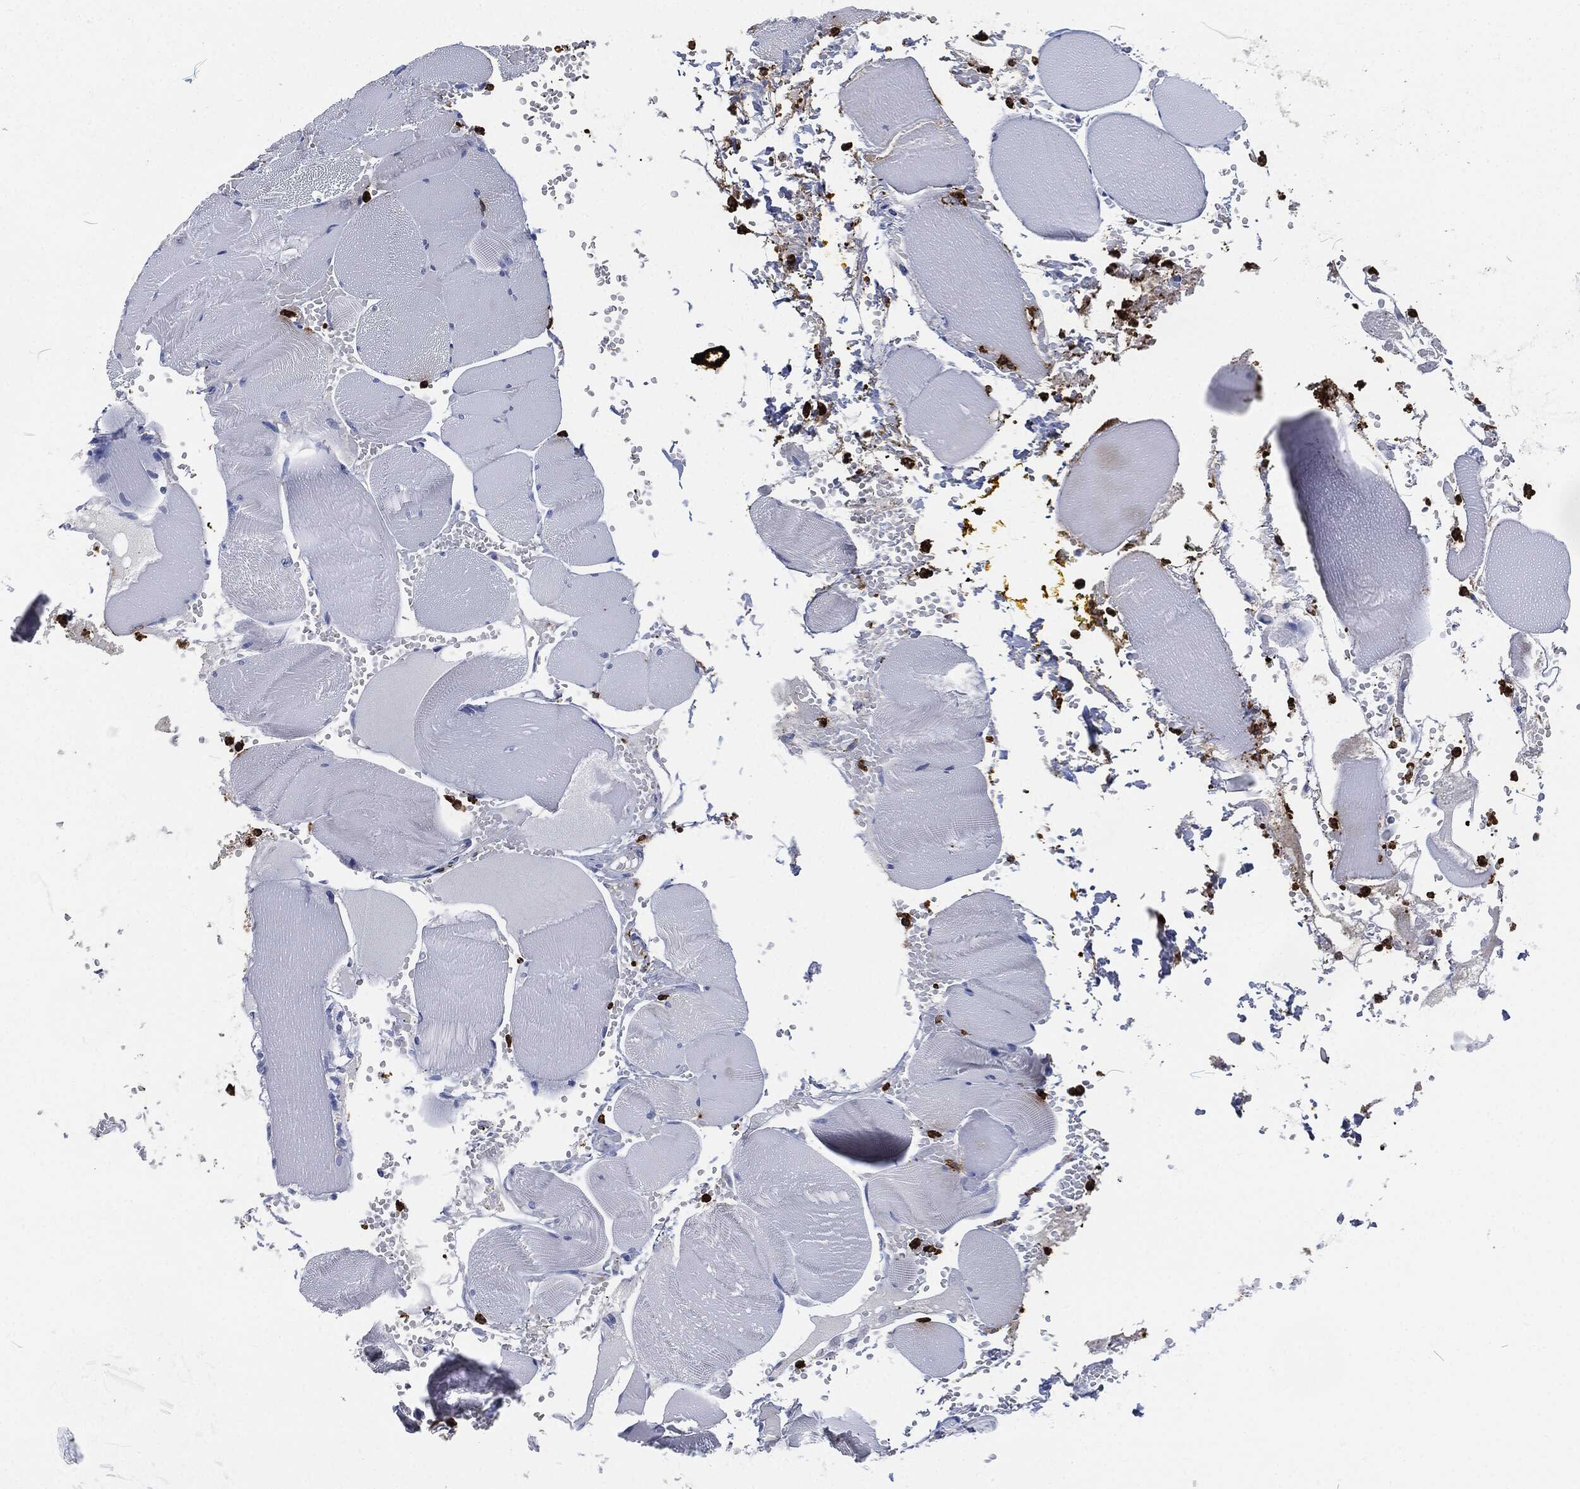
{"staining": {"intensity": "negative", "quantity": "none", "location": "none"}, "tissue": "skeletal muscle", "cell_type": "Myocytes", "image_type": "normal", "snomed": [{"axis": "morphology", "description": "Normal tissue, NOS"}, {"axis": "topography", "description": "Skeletal muscle"}], "caption": "This photomicrograph is of unremarkable skeletal muscle stained with immunohistochemistry to label a protein in brown with the nuclei are counter-stained blue. There is no expression in myocytes. (Stains: DAB (3,3'-diaminobenzidine) IHC with hematoxylin counter stain, Microscopy: brightfield microscopy at high magnification).", "gene": "MPO", "patient": {"sex": "male", "age": 56}}